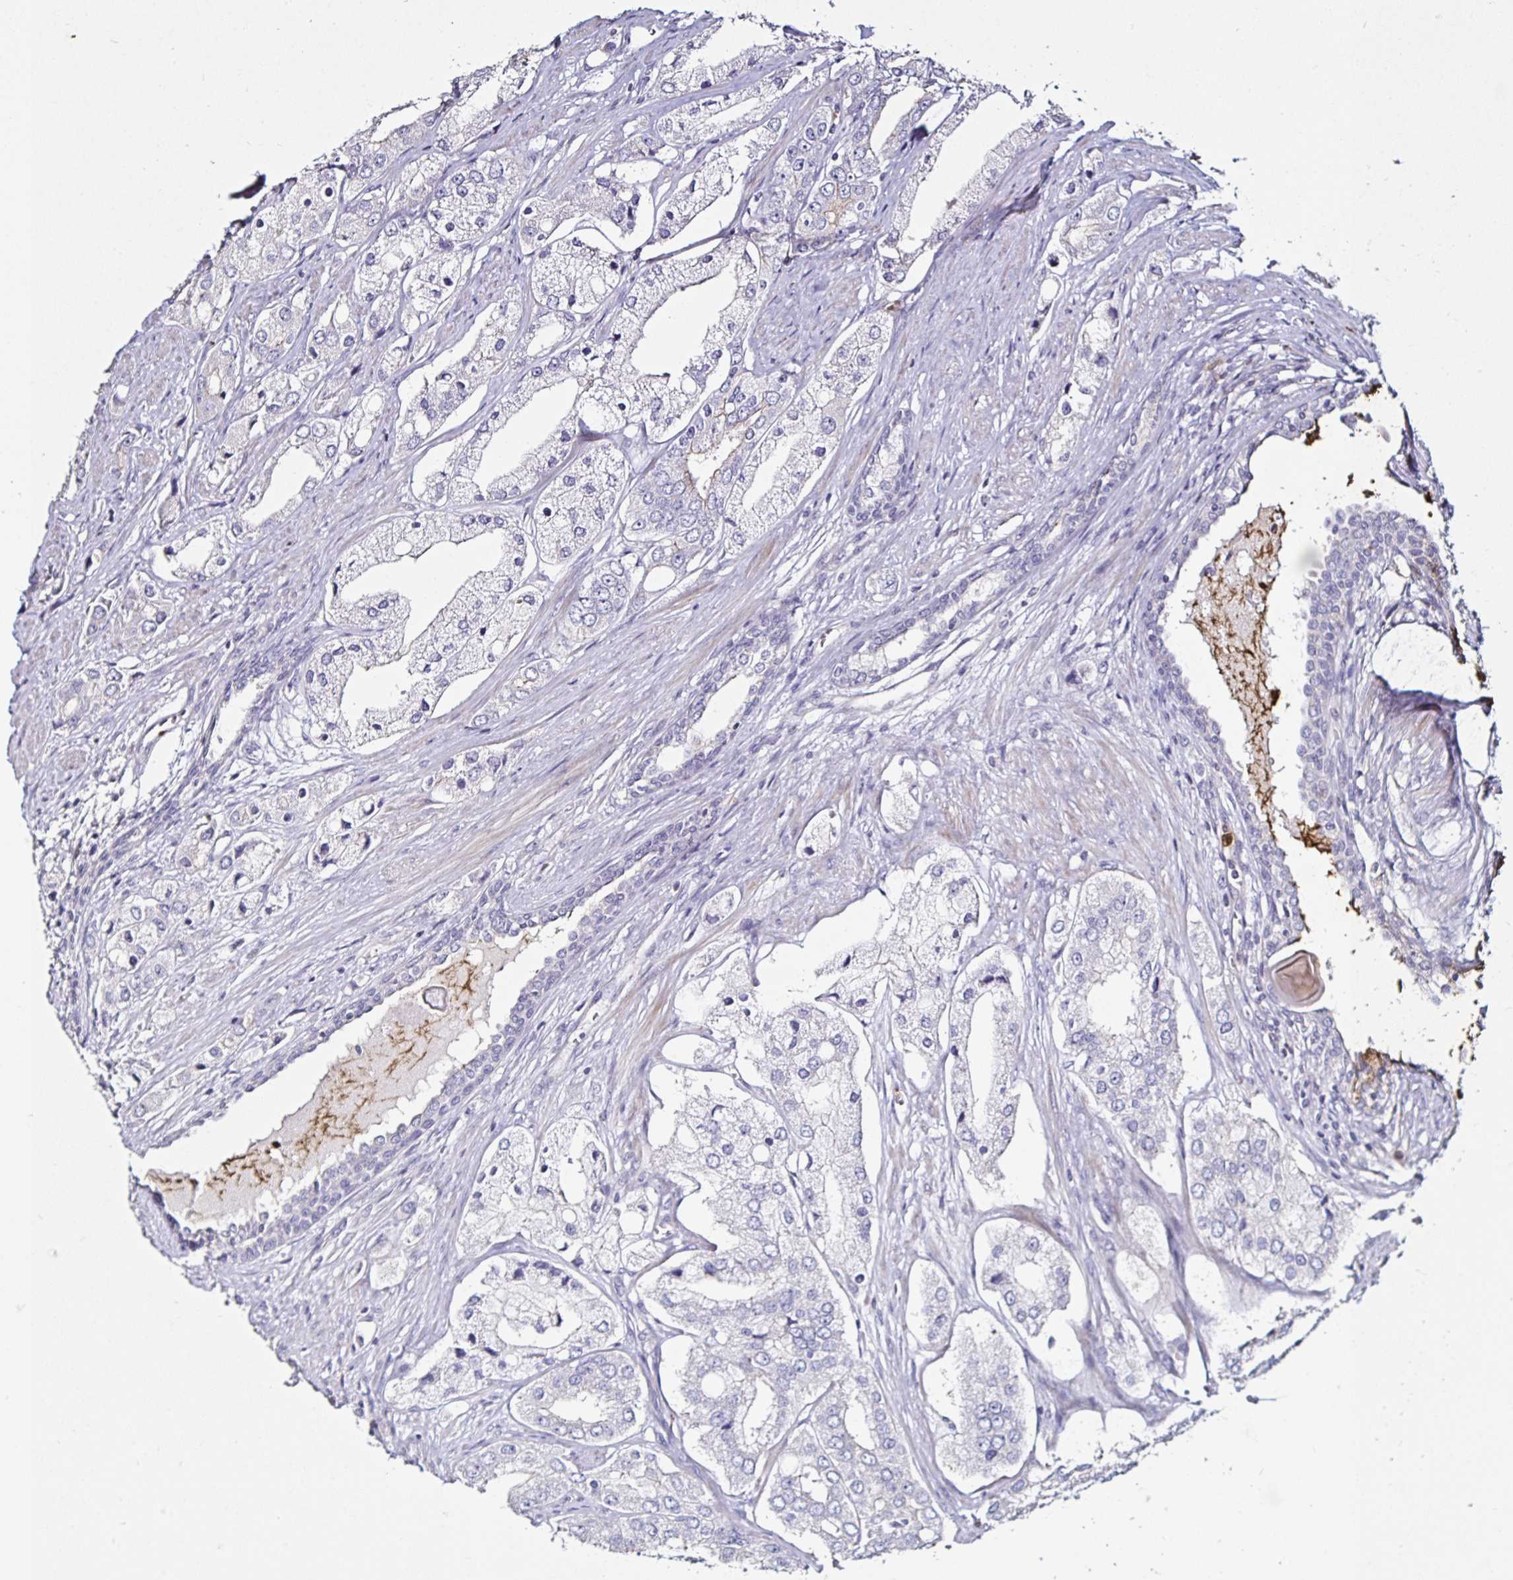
{"staining": {"intensity": "negative", "quantity": "none", "location": "none"}, "tissue": "prostate cancer", "cell_type": "Tumor cells", "image_type": "cancer", "snomed": [{"axis": "morphology", "description": "Adenocarcinoma, Low grade"}, {"axis": "topography", "description": "Prostate"}], "caption": "Tumor cells are negative for protein expression in human prostate cancer (adenocarcinoma (low-grade)).", "gene": "TLR4", "patient": {"sex": "male", "age": 69}}